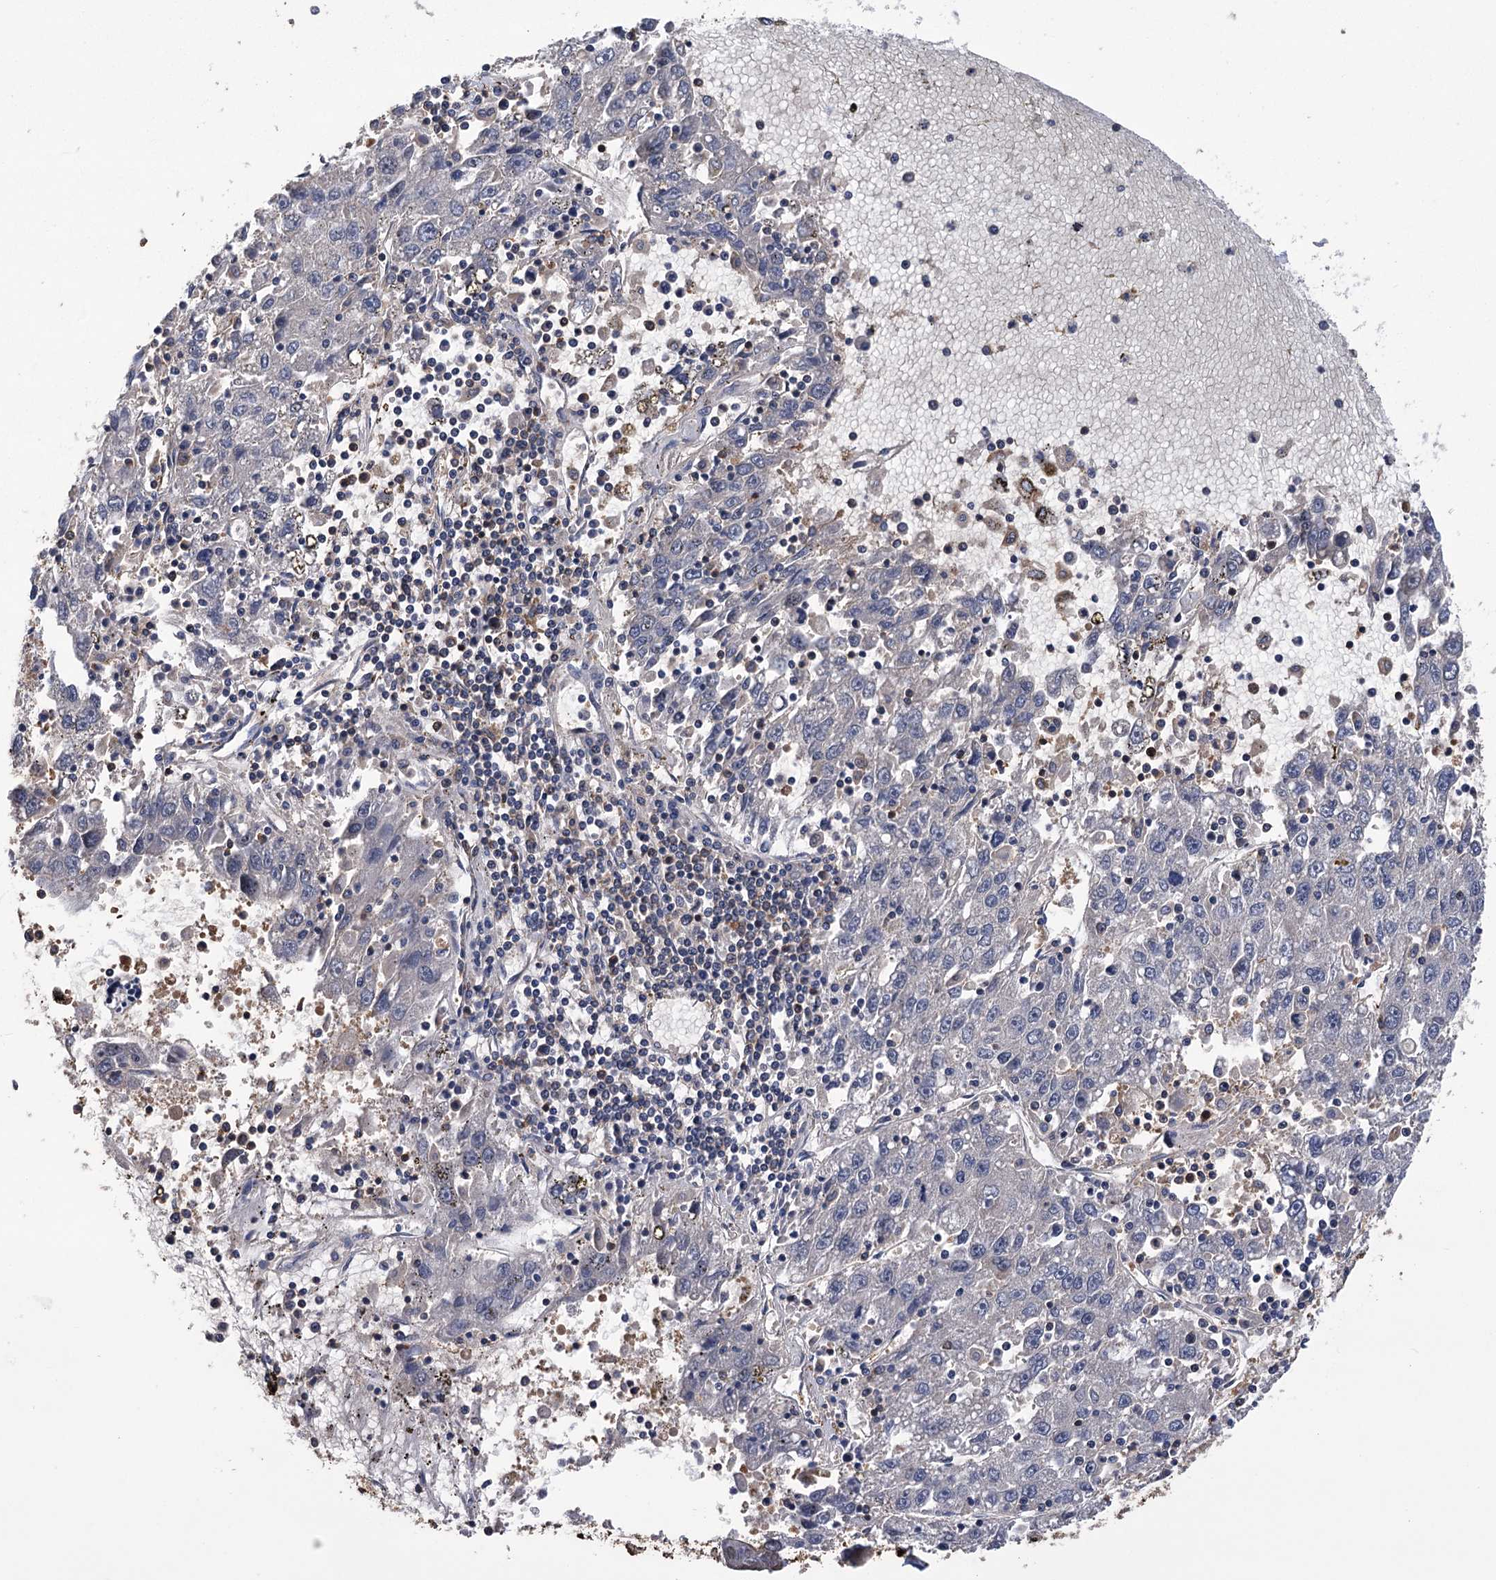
{"staining": {"intensity": "negative", "quantity": "none", "location": "none"}, "tissue": "liver cancer", "cell_type": "Tumor cells", "image_type": "cancer", "snomed": [{"axis": "morphology", "description": "Carcinoma, Hepatocellular, NOS"}, {"axis": "topography", "description": "Liver"}], "caption": "Histopathology image shows no protein positivity in tumor cells of liver hepatocellular carcinoma tissue.", "gene": "DPP3", "patient": {"sex": "male", "age": 49}}